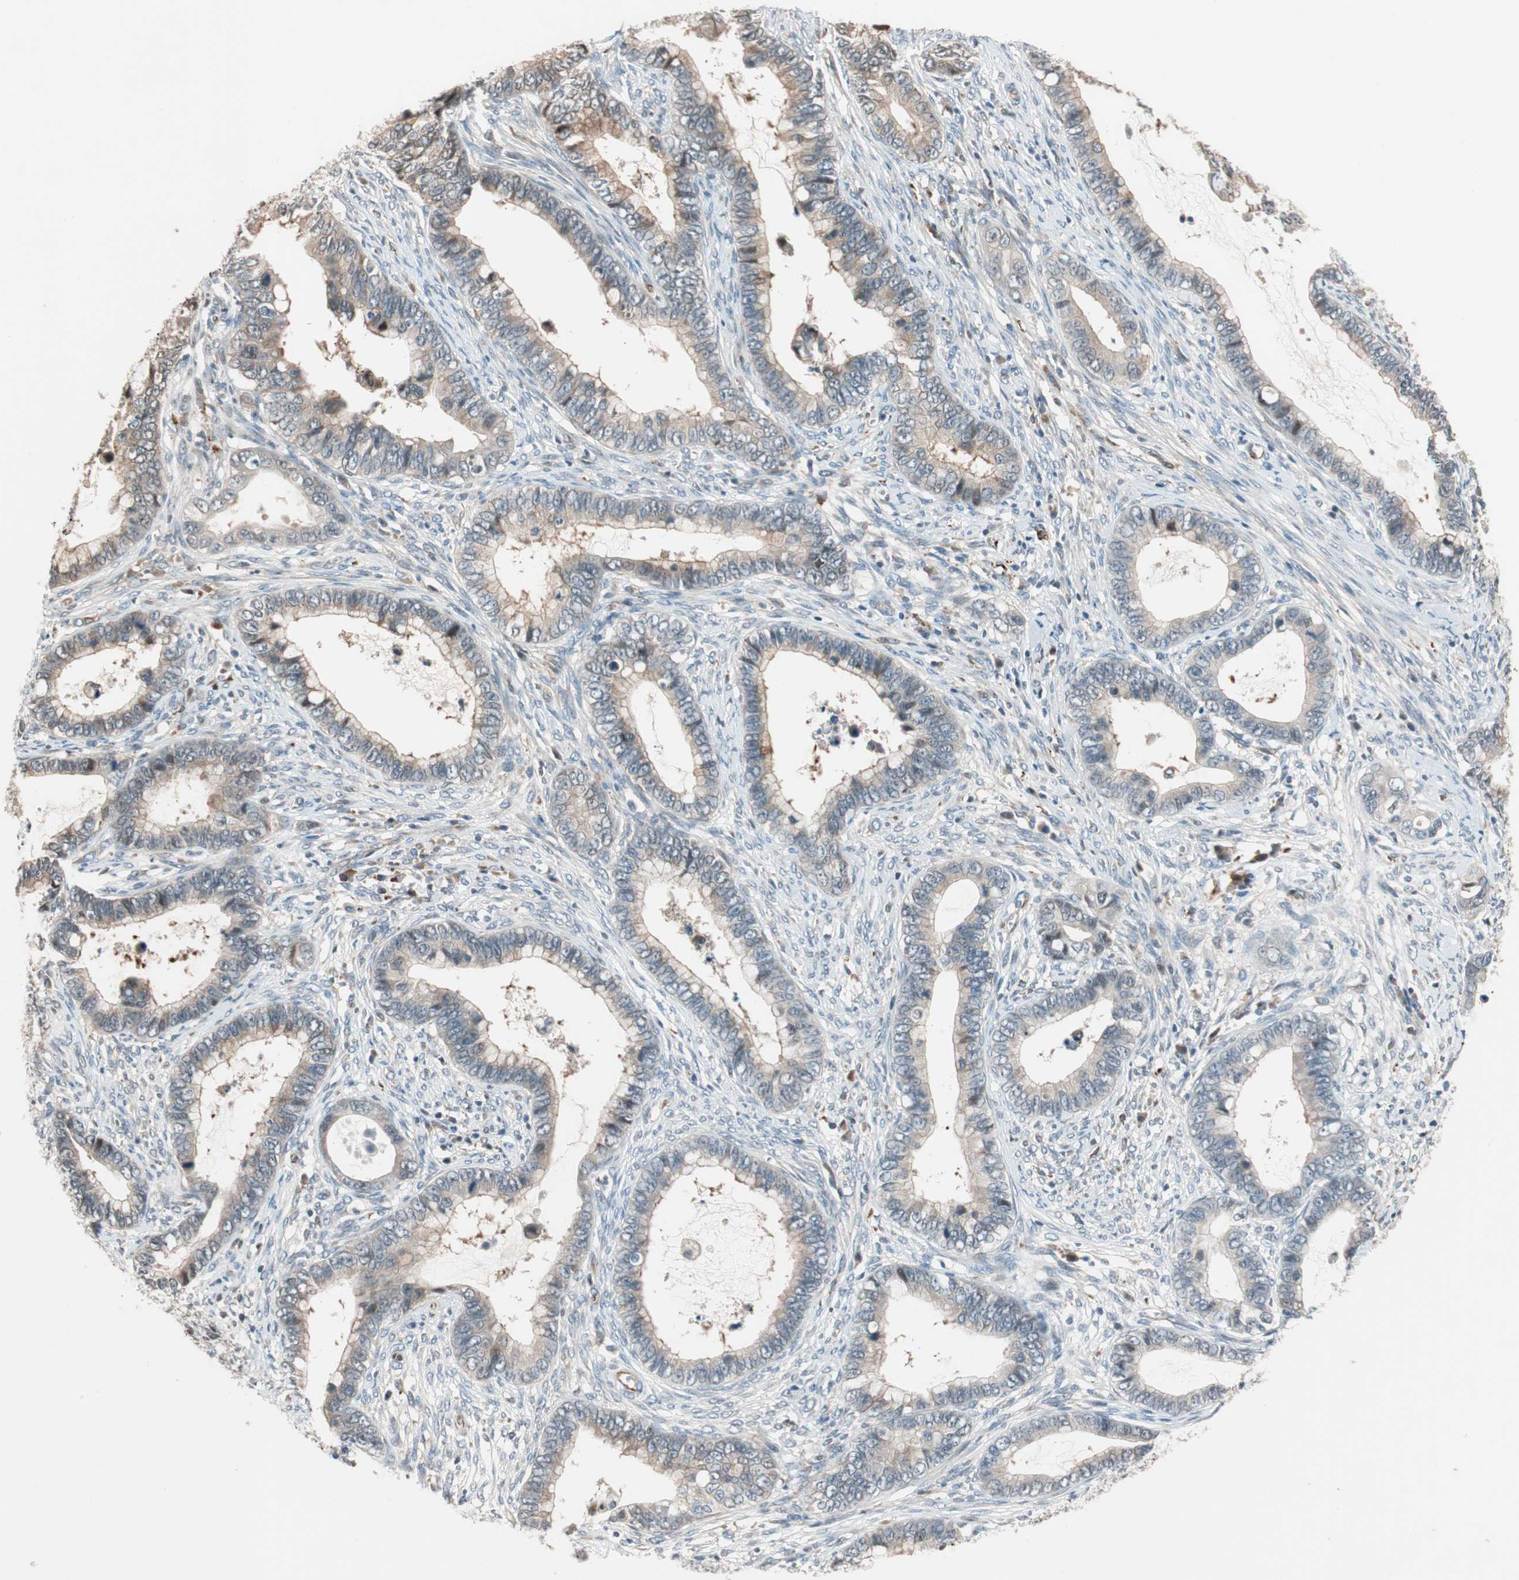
{"staining": {"intensity": "weak", "quantity": "25%-75%", "location": "cytoplasmic/membranous"}, "tissue": "cervical cancer", "cell_type": "Tumor cells", "image_type": "cancer", "snomed": [{"axis": "morphology", "description": "Adenocarcinoma, NOS"}, {"axis": "topography", "description": "Cervix"}], "caption": "Immunohistochemical staining of human cervical adenocarcinoma reveals weak cytoplasmic/membranous protein expression in about 25%-75% of tumor cells.", "gene": "PIK3R3", "patient": {"sex": "female", "age": 44}}